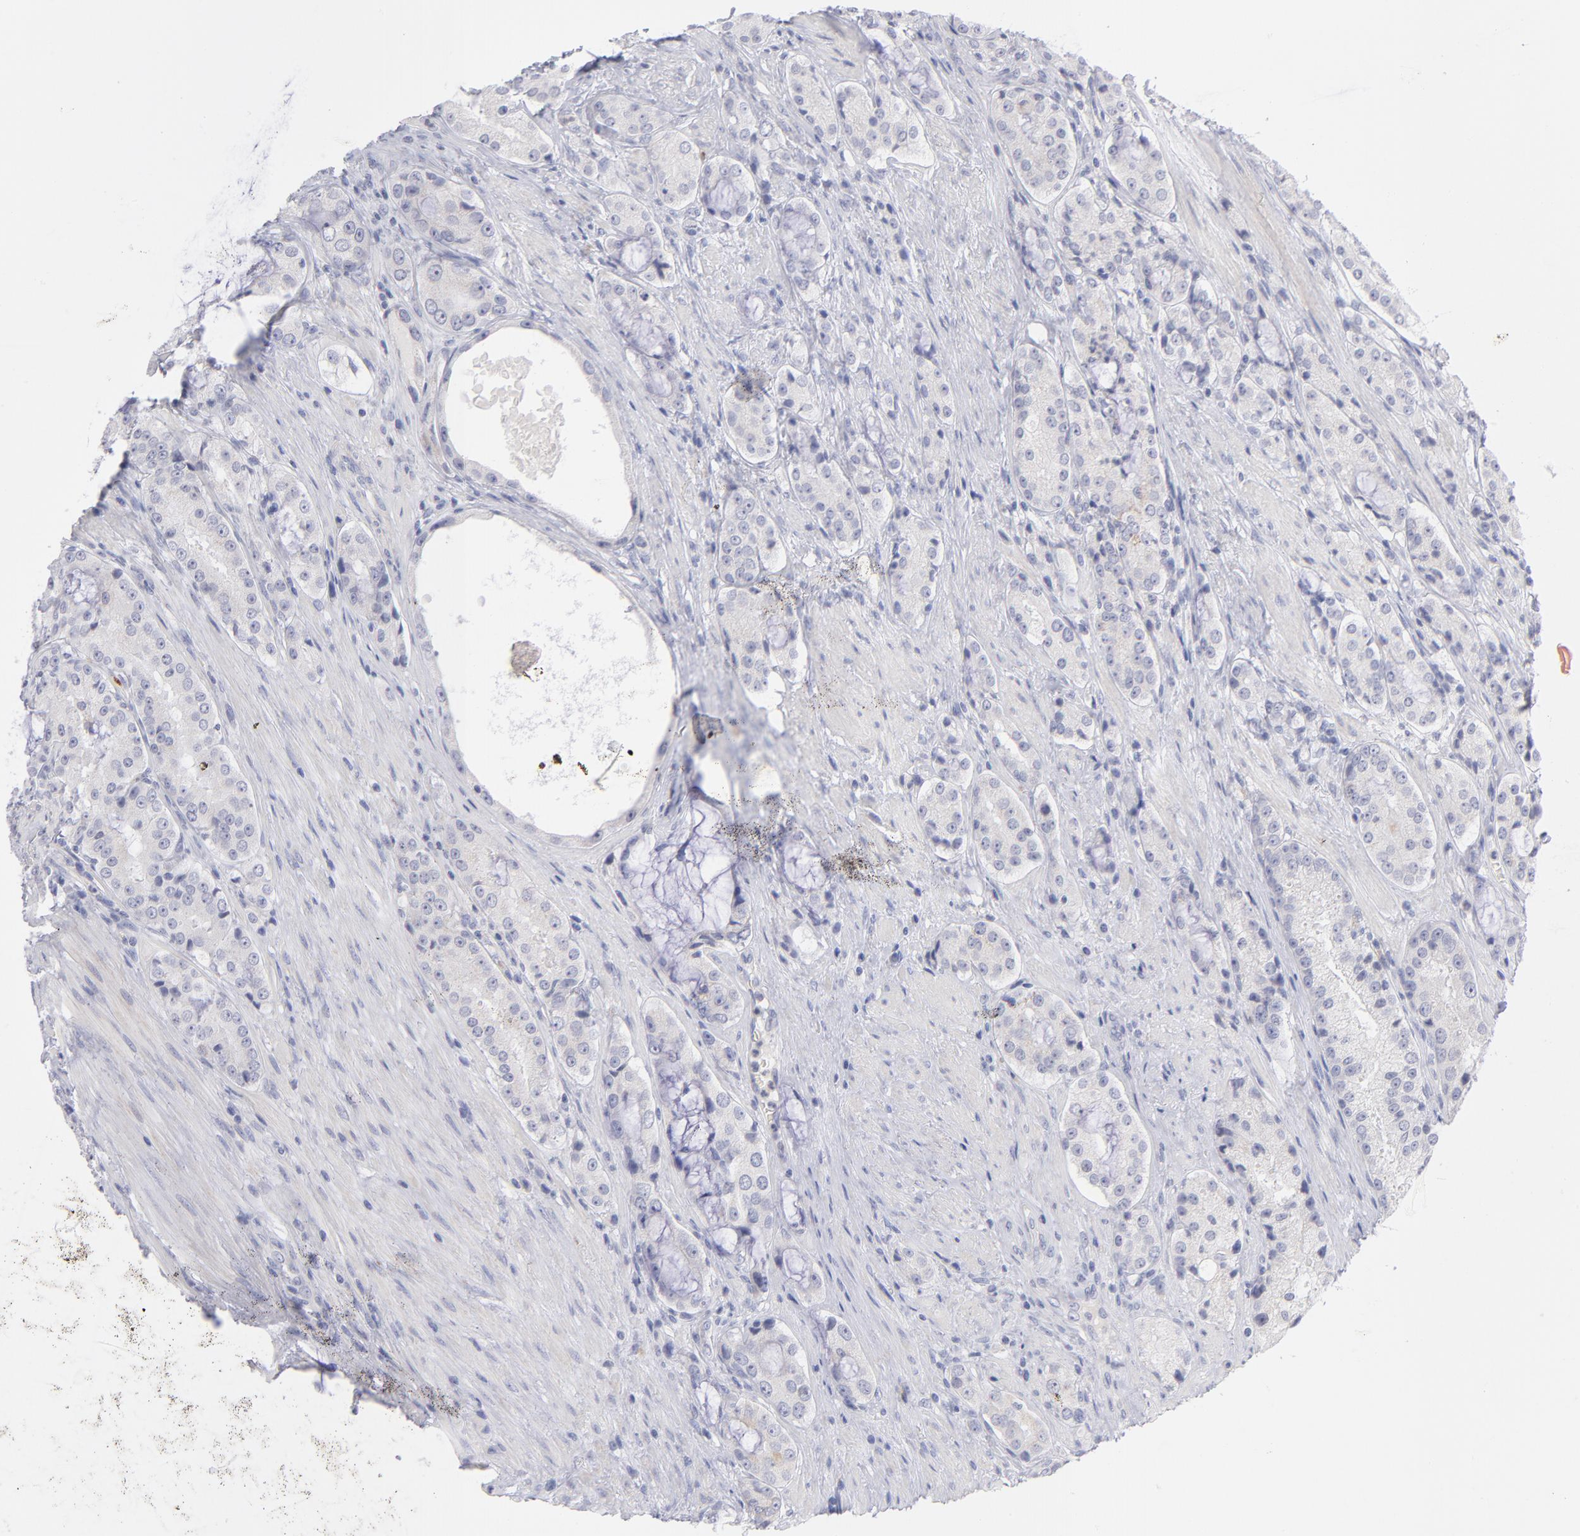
{"staining": {"intensity": "negative", "quantity": "none", "location": "none"}, "tissue": "prostate cancer", "cell_type": "Tumor cells", "image_type": "cancer", "snomed": [{"axis": "morphology", "description": "Adenocarcinoma, High grade"}, {"axis": "topography", "description": "Prostate"}], "caption": "This is an immunohistochemistry histopathology image of prostate cancer (high-grade adenocarcinoma). There is no expression in tumor cells.", "gene": "MTHFD2", "patient": {"sex": "male", "age": 72}}